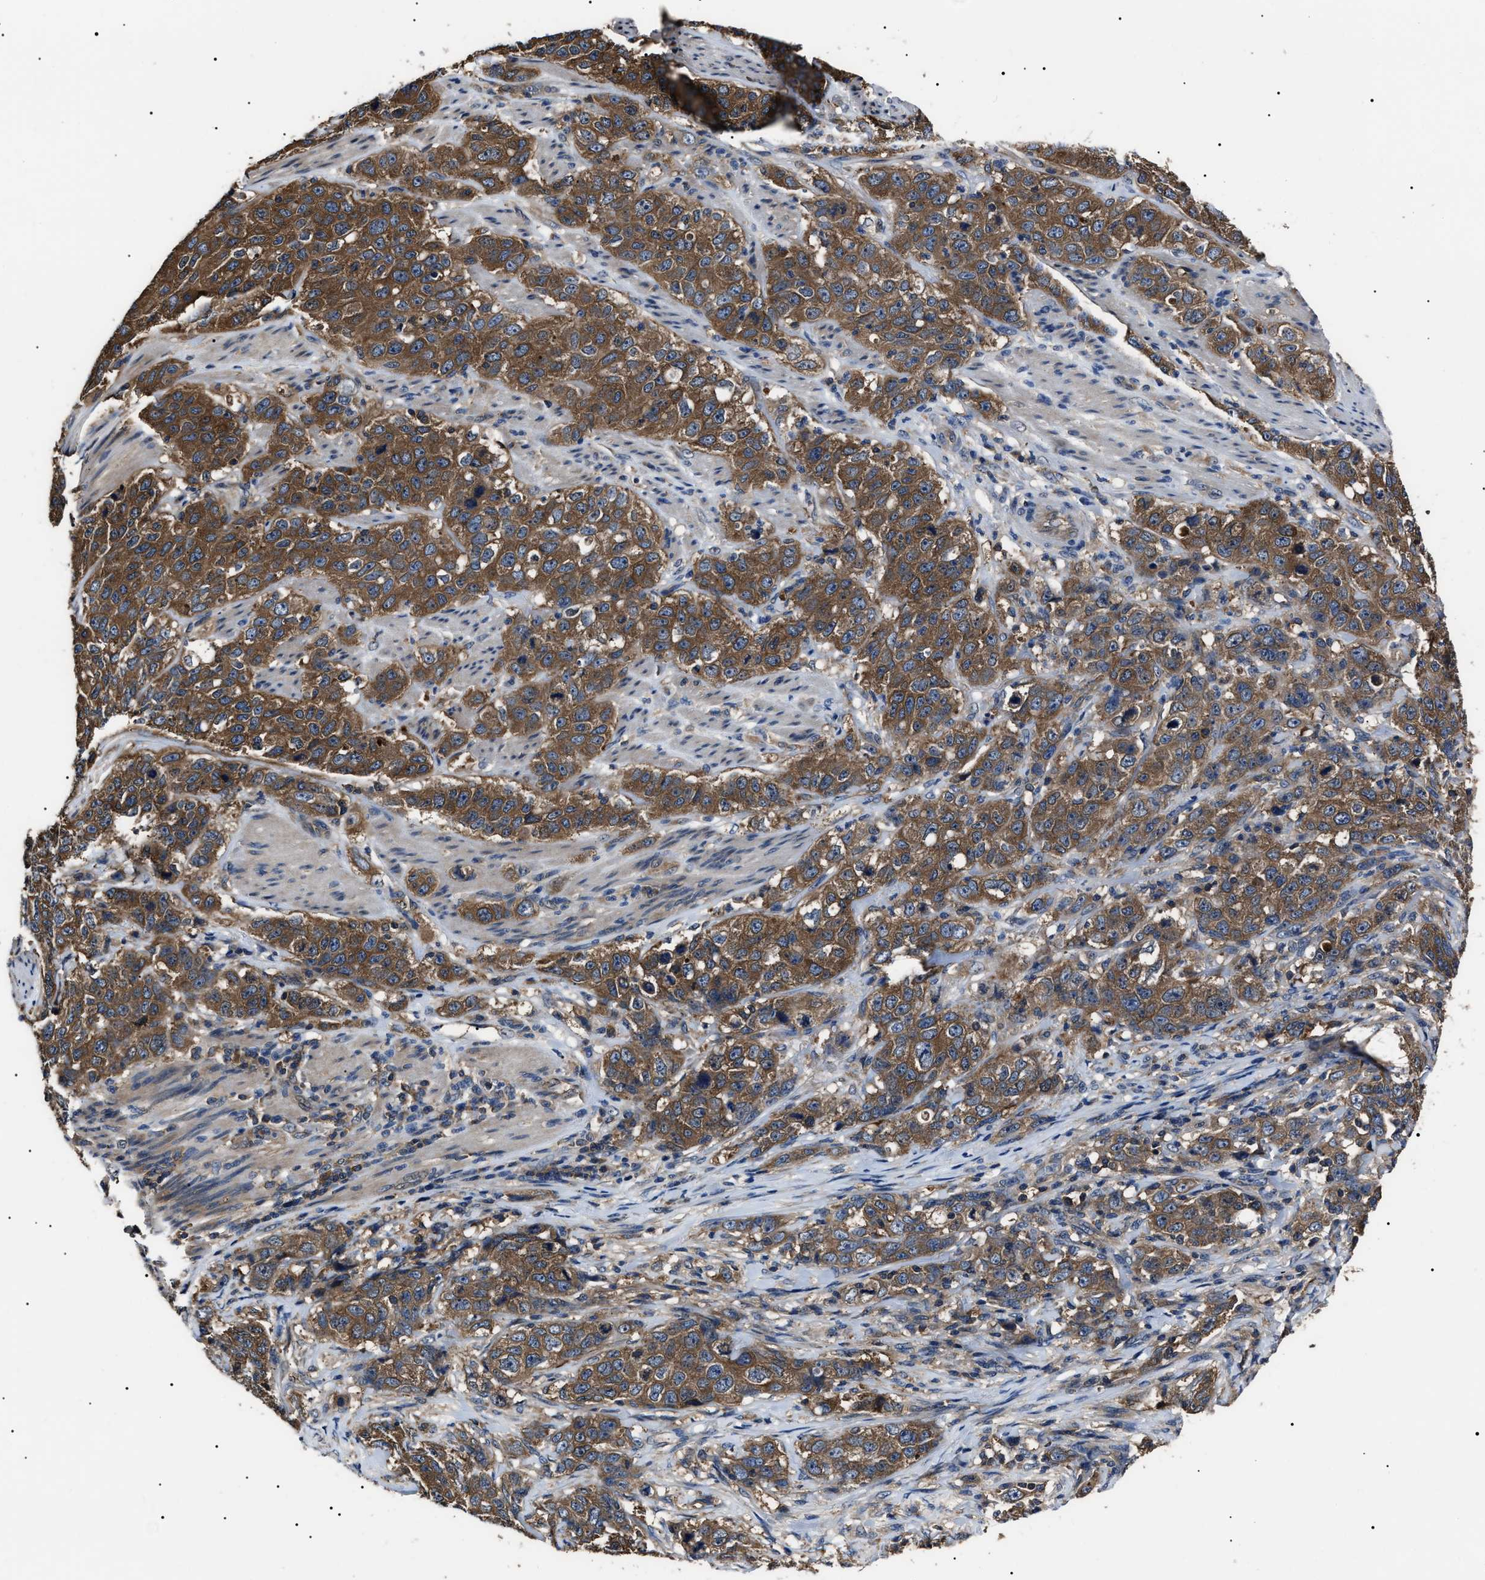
{"staining": {"intensity": "moderate", "quantity": ">75%", "location": "cytoplasmic/membranous"}, "tissue": "stomach cancer", "cell_type": "Tumor cells", "image_type": "cancer", "snomed": [{"axis": "morphology", "description": "Adenocarcinoma, NOS"}, {"axis": "topography", "description": "Stomach"}], "caption": "Tumor cells exhibit medium levels of moderate cytoplasmic/membranous staining in approximately >75% of cells in human stomach cancer (adenocarcinoma). The staining was performed using DAB (3,3'-diaminobenzidine) to visualize the protein expression in brown, while the nuclei were stained in blue with hematoxylin (Magnification: 20x).", "gene": "CCT8", "patient": {"sex": "male", "age": 48}}